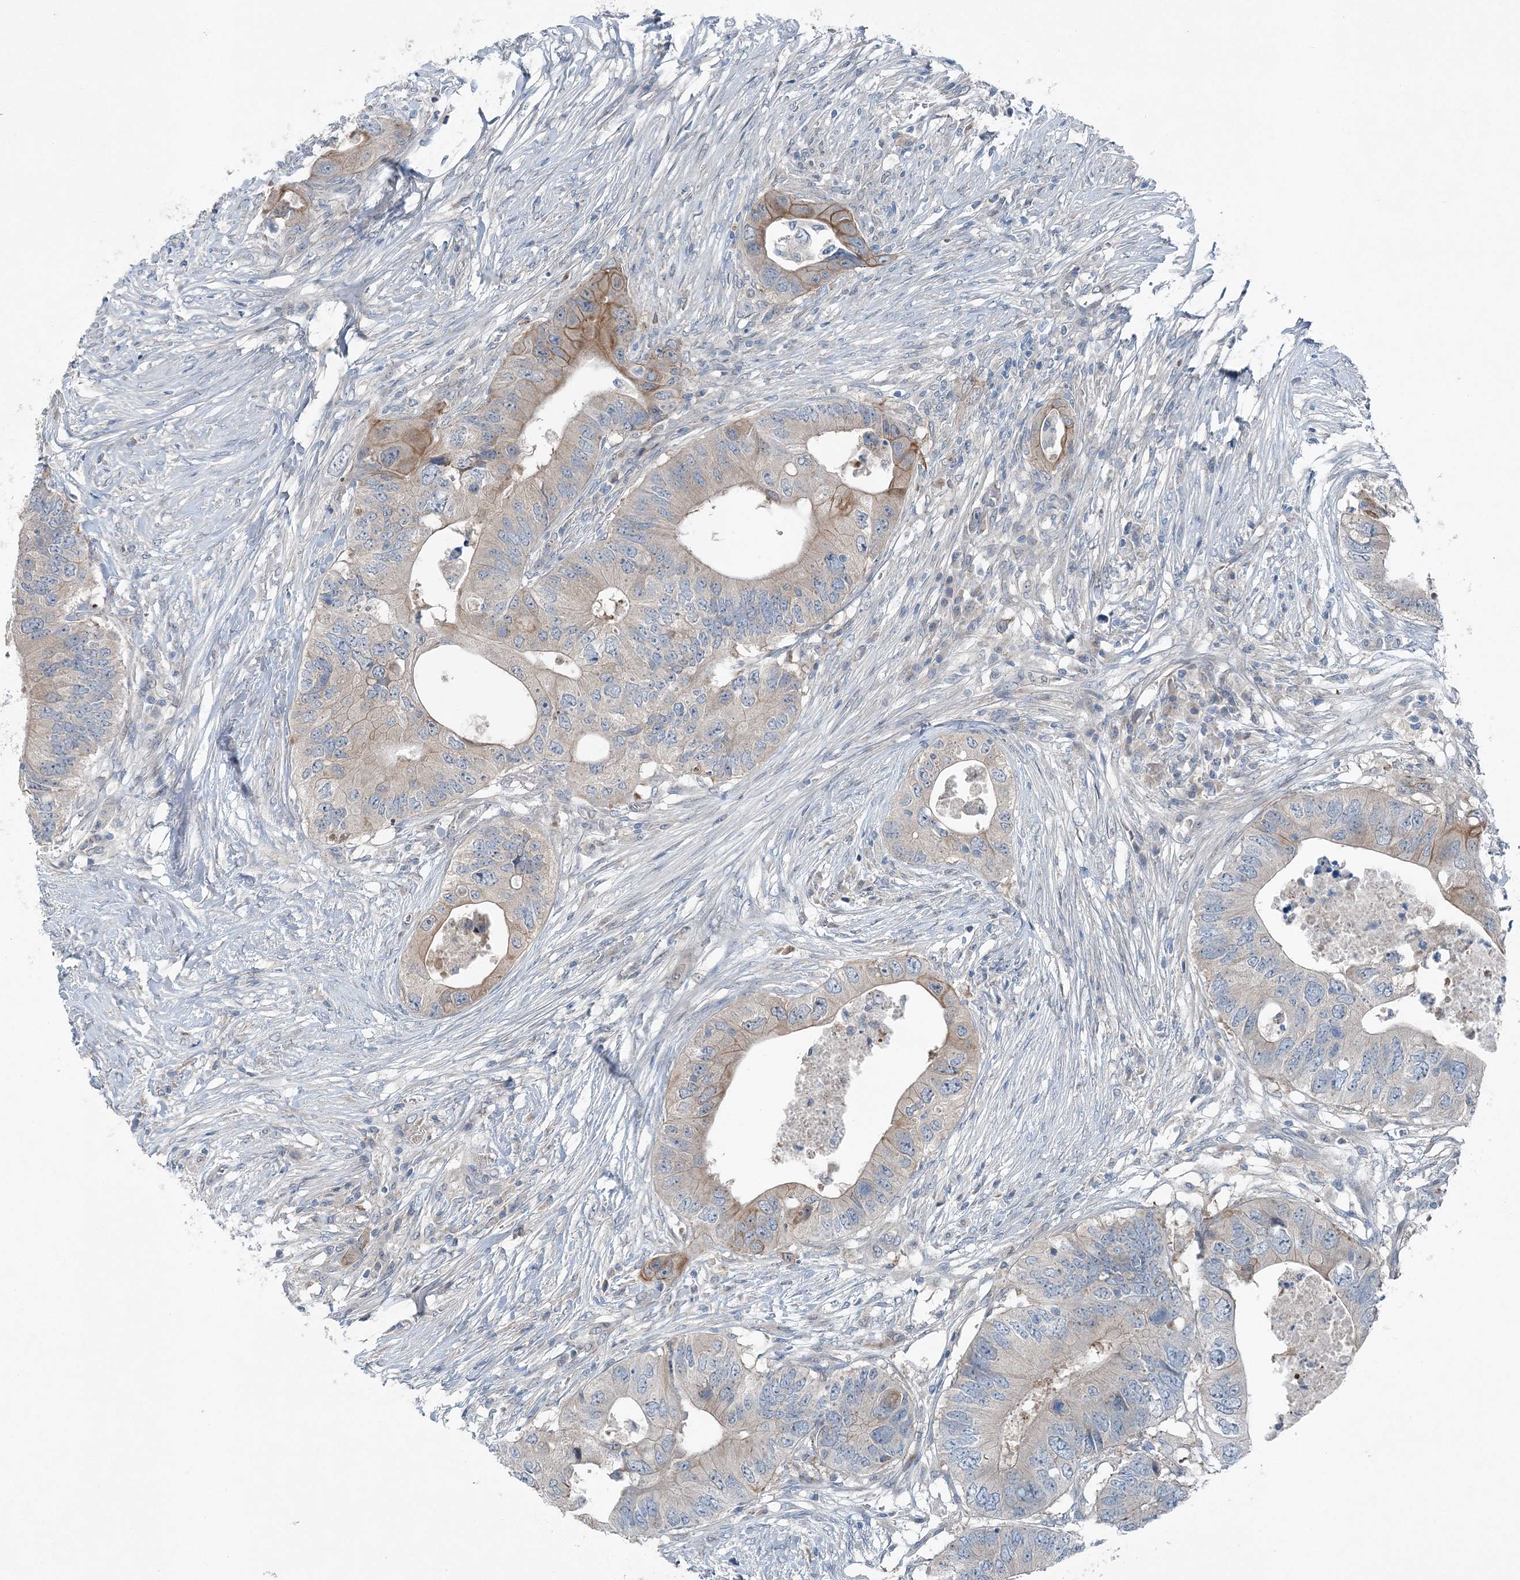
{"staining": {"intensity": "moderate", "quantity": "<25%", "location": "cytoplasmic/membranous"}, "tissue": "colorectal cancer", "cell_type": "Tumor cells", "image_type": "cancer", "snomed": [{"axis": "morphology", "description": "Adenocarcinoma, NOS"}, {"axis": "topography", "description": "Colon"}], "caption": "Immunohistochemical staining of human colorectal cancer exhibits low levels of moderate cytoplasmic/membranous expression in about <25% of tumor cells.", "gene": "KIAA1586", "patient": {"sex": "male", "age": 71}}